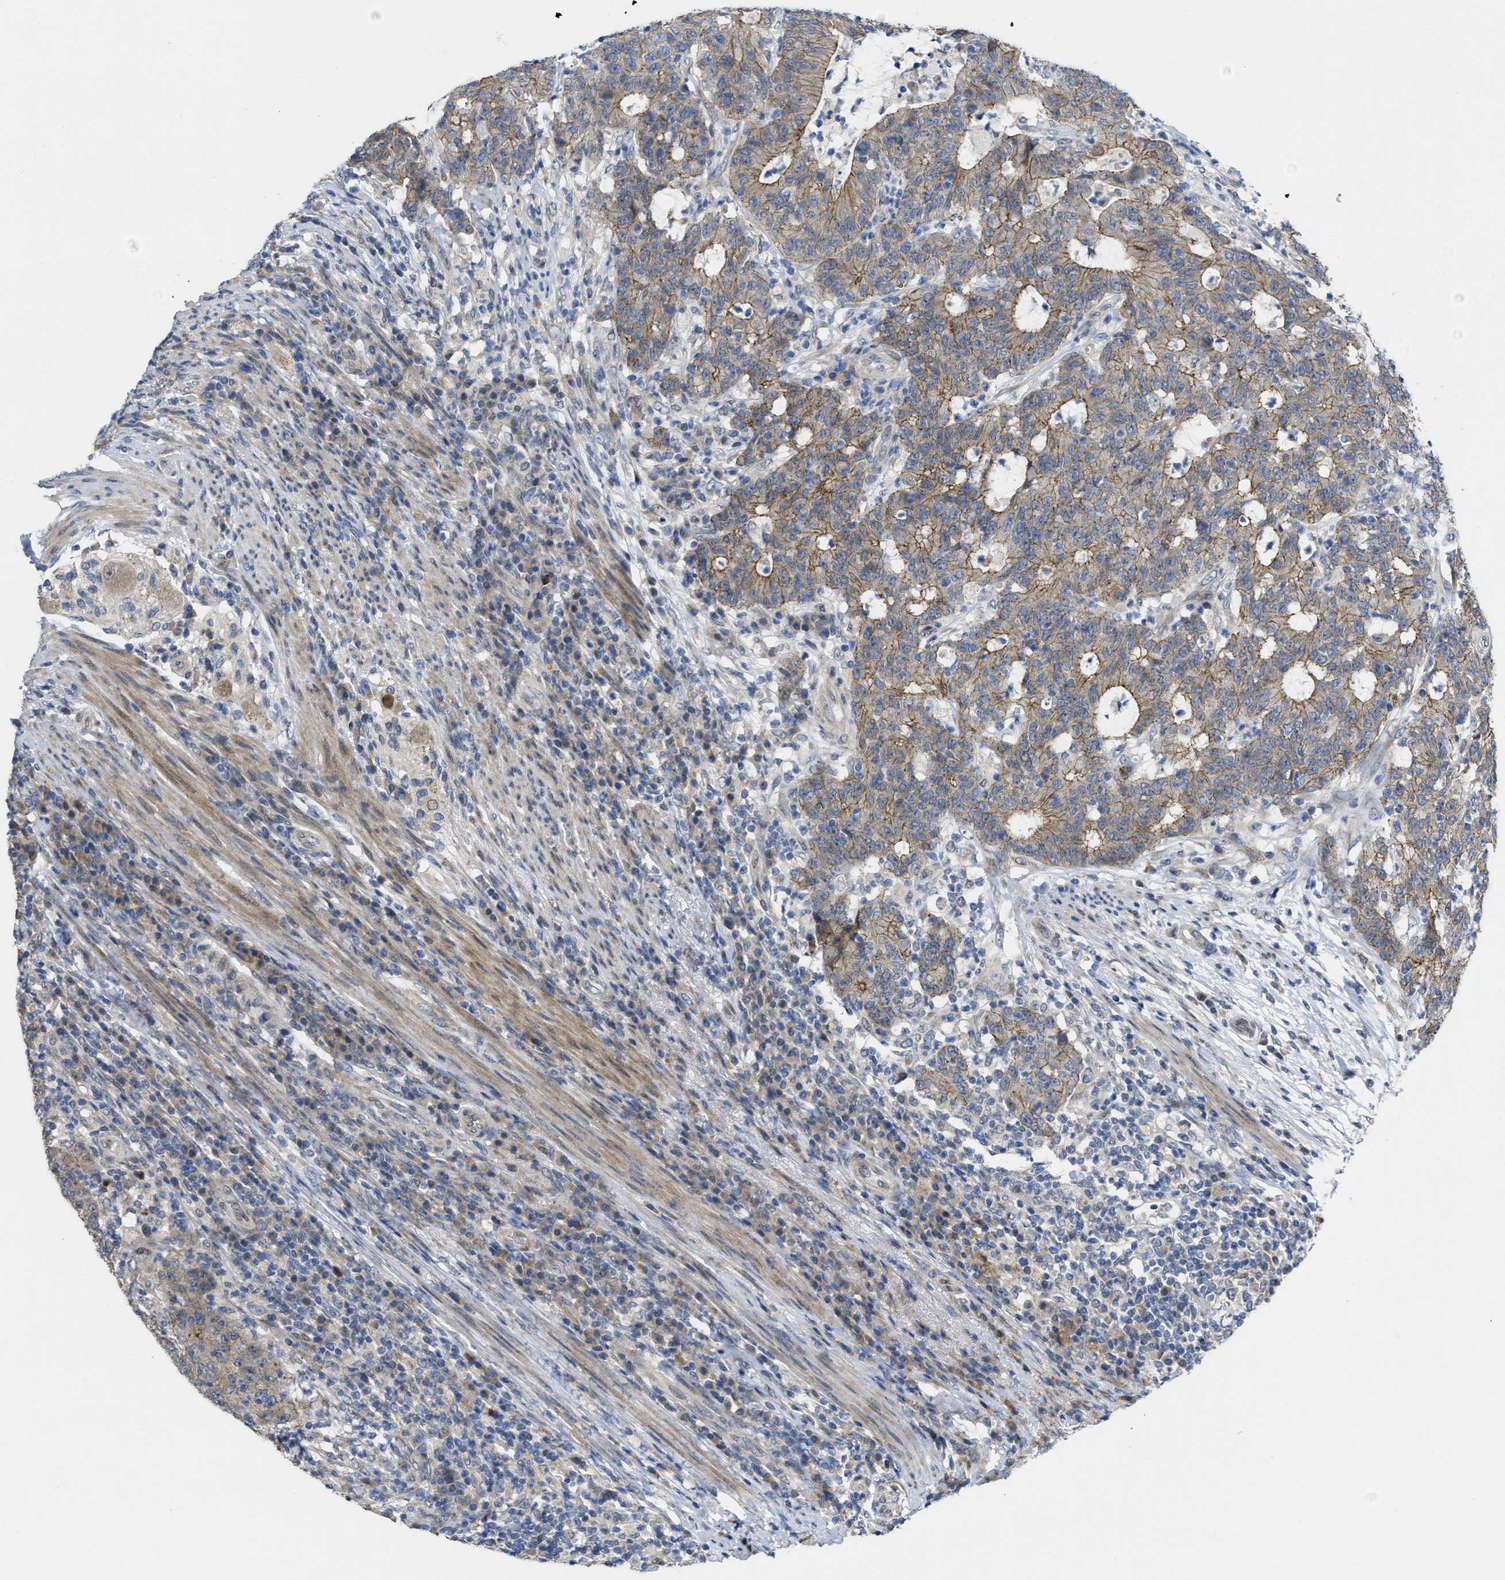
{"staining": {"intensity": "weak", "quantity": ">75%", "location": "cytoplasmic/membranous"}, "tissue": "colorectal cancer", "cell_type": "Tumor cells", "image_type": "cancer", "snomed": [{"axis": "morphology", "description": "Normal tissue, NOS"}, {"axis": "morphology", "description": "Adenocarcinoma, NOS"}, {"axis": "topography", "description": "Colon"}], "caption": "Protein staining of adenocarcinoma (colorectal) tissue reveals weak cytoplasmic/membranous positivity in about >75% of tumor cells.", "gene": "CDPF1", "patient": {"sex": "female", "age": 75}}